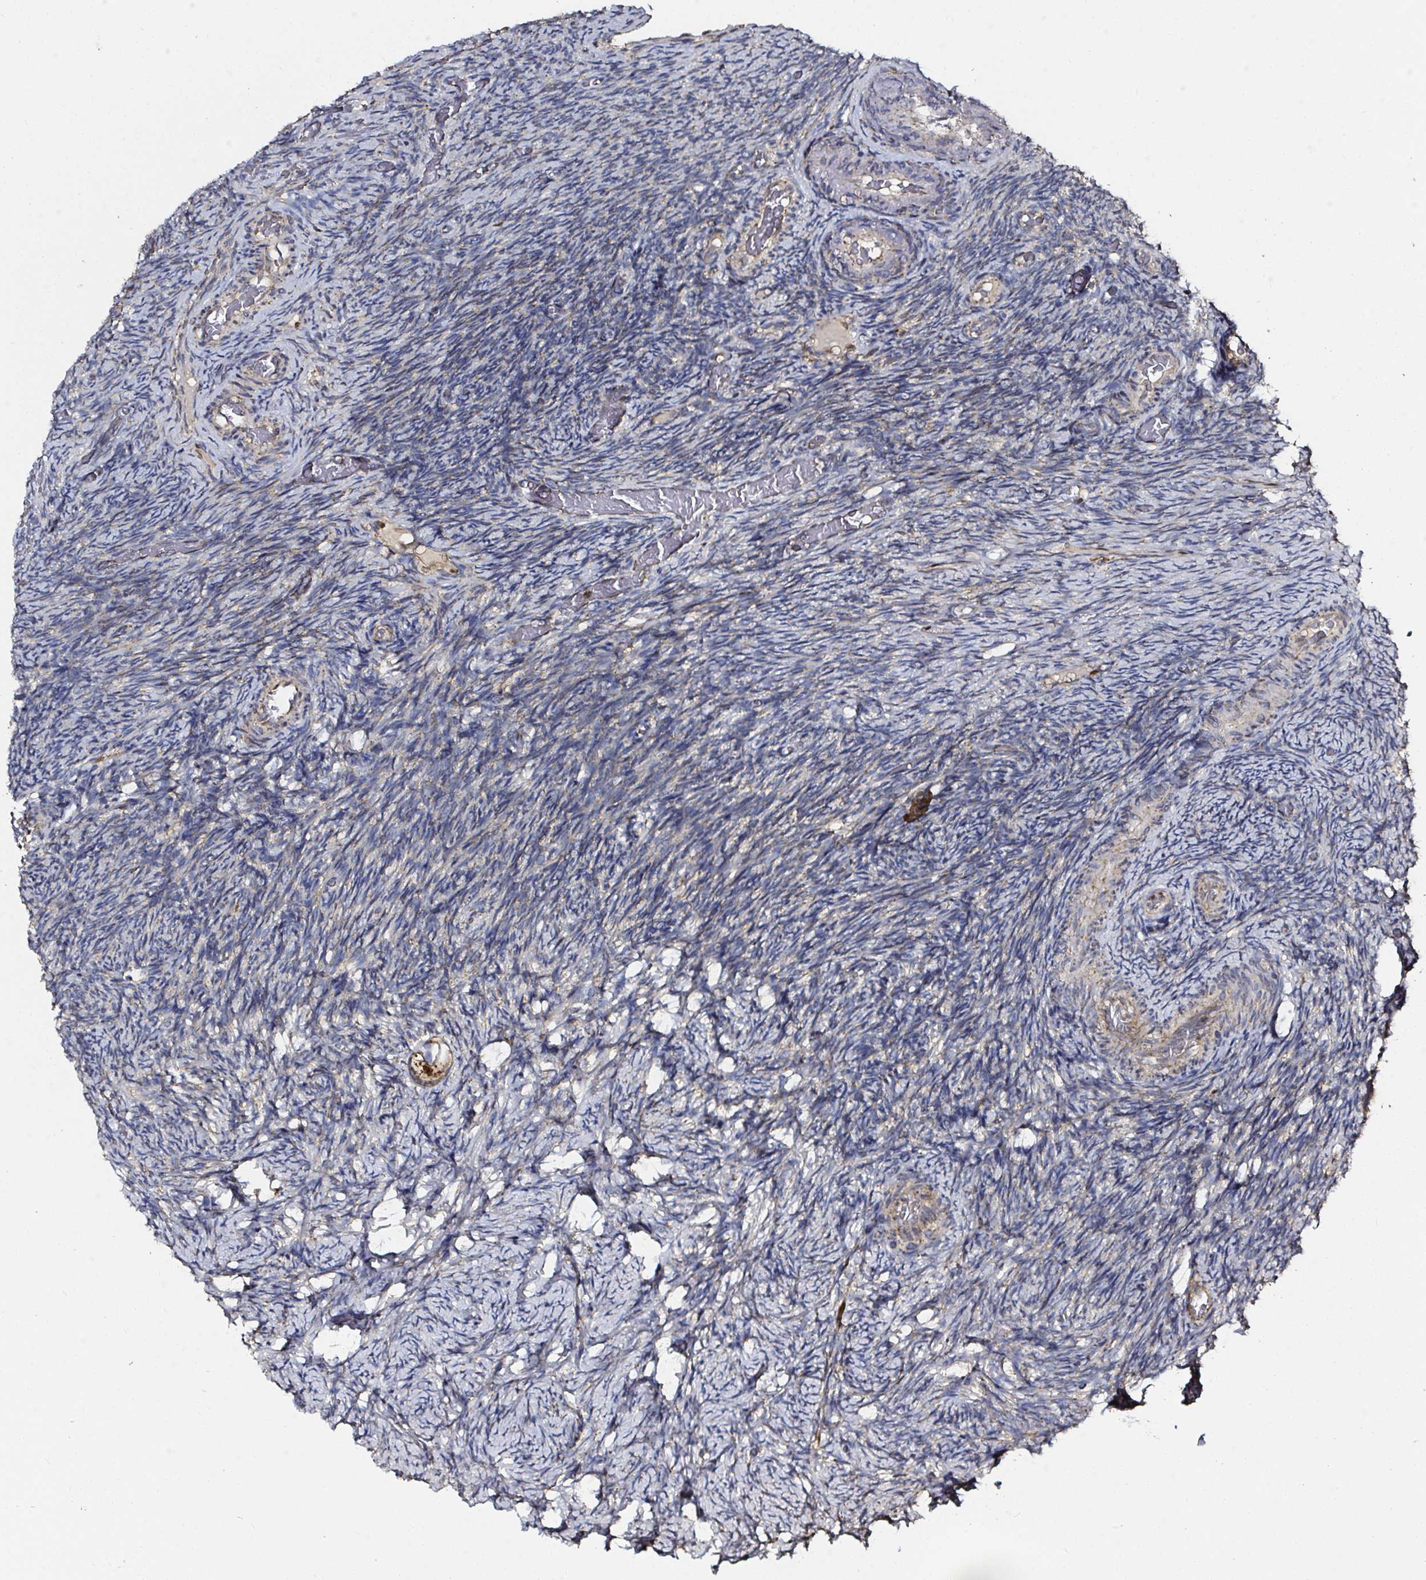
{"staining": {"intensity": "strong", "quantity": ">75%", "location": "cytoplasmic/membranous"}, "tissue": "ovary", "cell_type": "Follicle cells", "image_type": "normal", "snomed": [{"axis": "morphology", "description": "Normal tissue, NOS"}, {"axis": "topography", "description": "Ovary"}], "caption": "Brown immunohistochemical staining in normal ovary demonstrates strong cytoplasmic/membranous expression in about >75% of follicle cells.", "gene": "ATAD3A", "patient": {"sex": "female", "age": 34}}